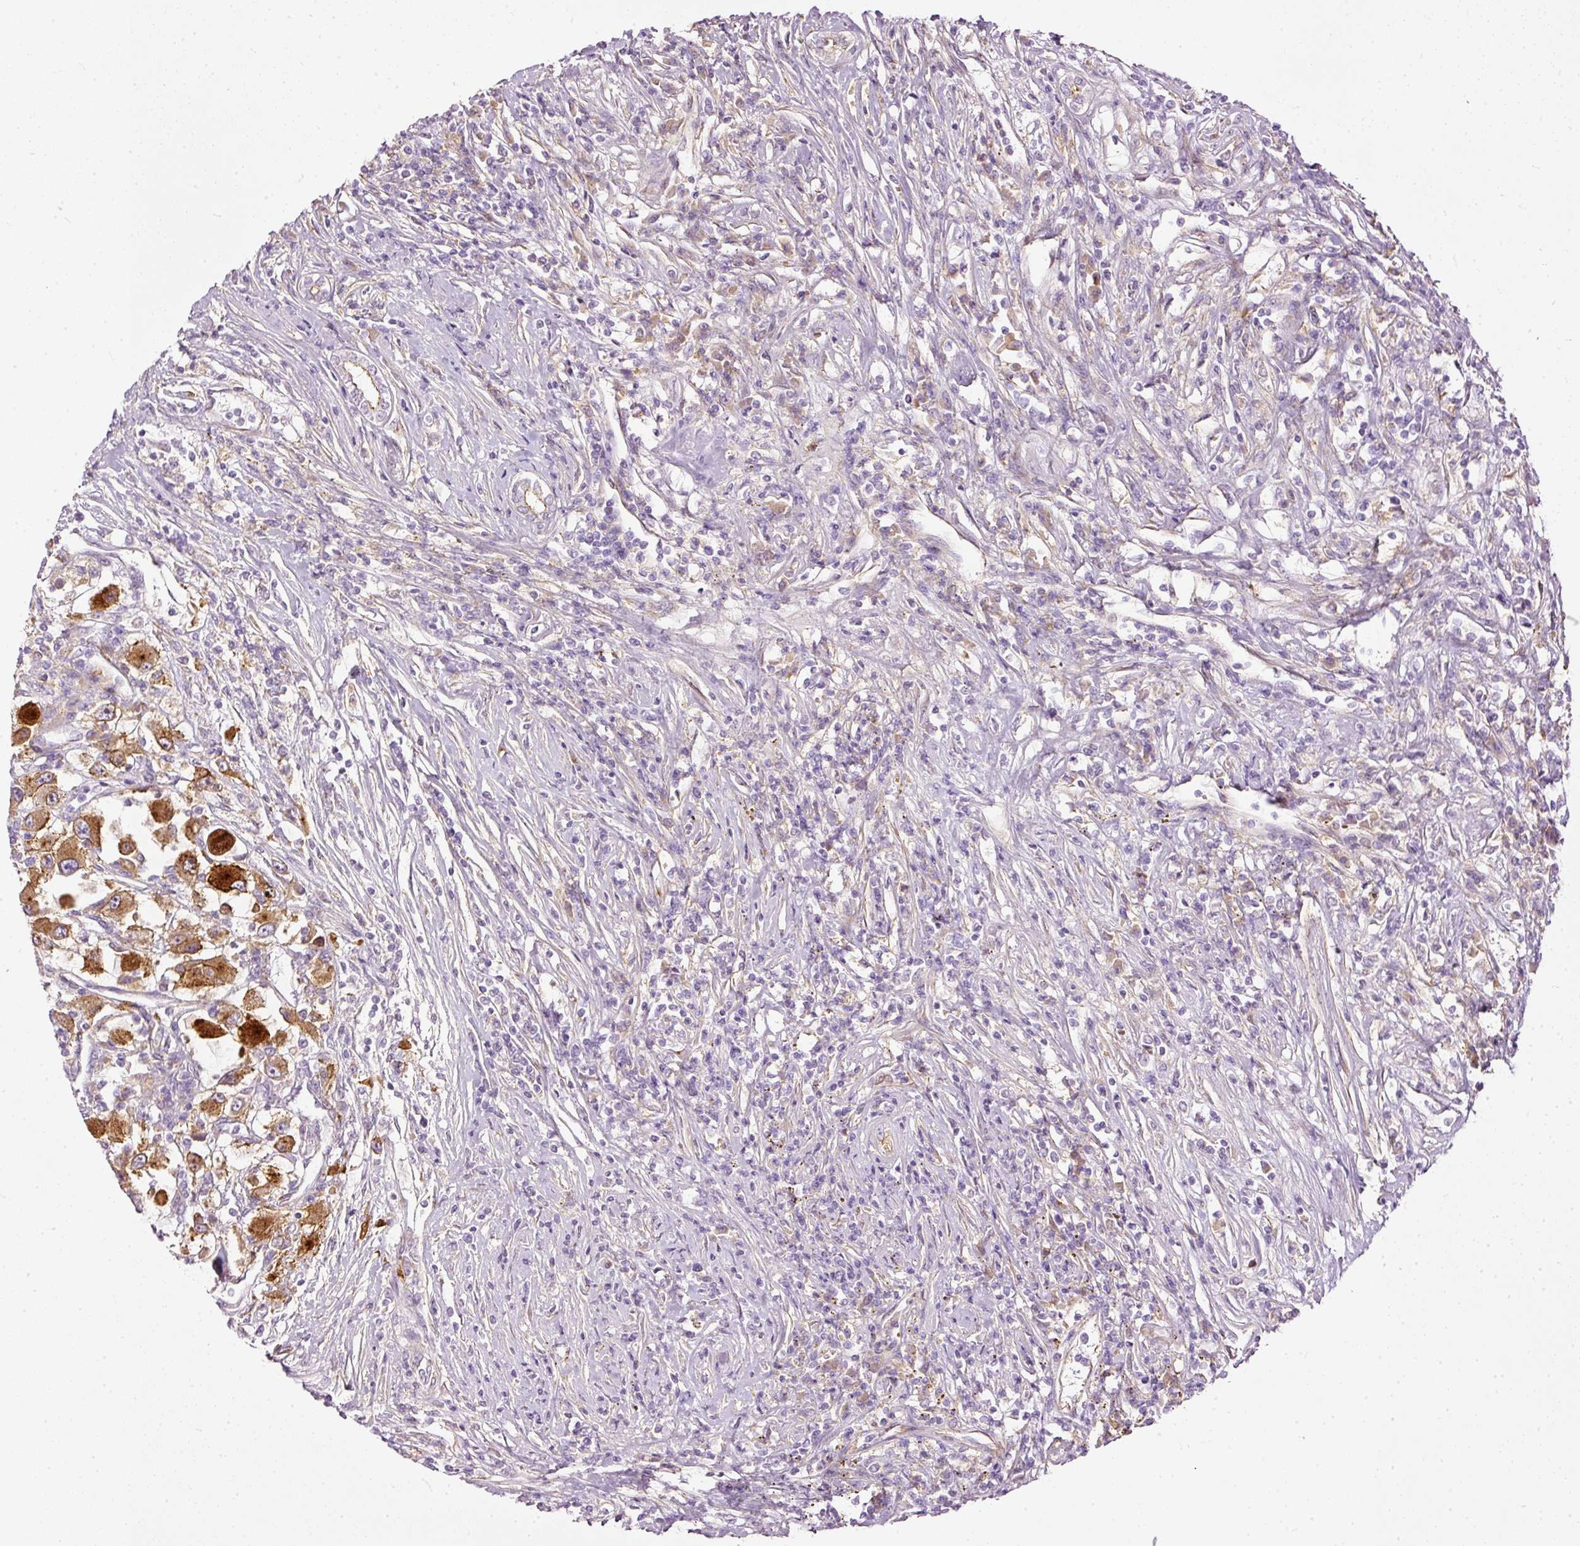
{"staining": {"intensity": "strong", "quantity": ">75%", "location": "cytoplasmic/membranous"}, "tissue": "renal cancer", "cell_type": "Tumor cells", "image_type": "cancer", "snomed": [{"axis": "morphology", "description": "Adenocarcinoma, NOS"}, {"axis": "topography", "description": "Kidney"}], "caption": "Renal adenocarcinoma tissue displays strong cytoplasmic/membranous expression in approximately >75% of tumor cells, visualized by immunohistochemistry.", "gene": "PAQR9", "patient": {"sex": "female", "age": 67}}